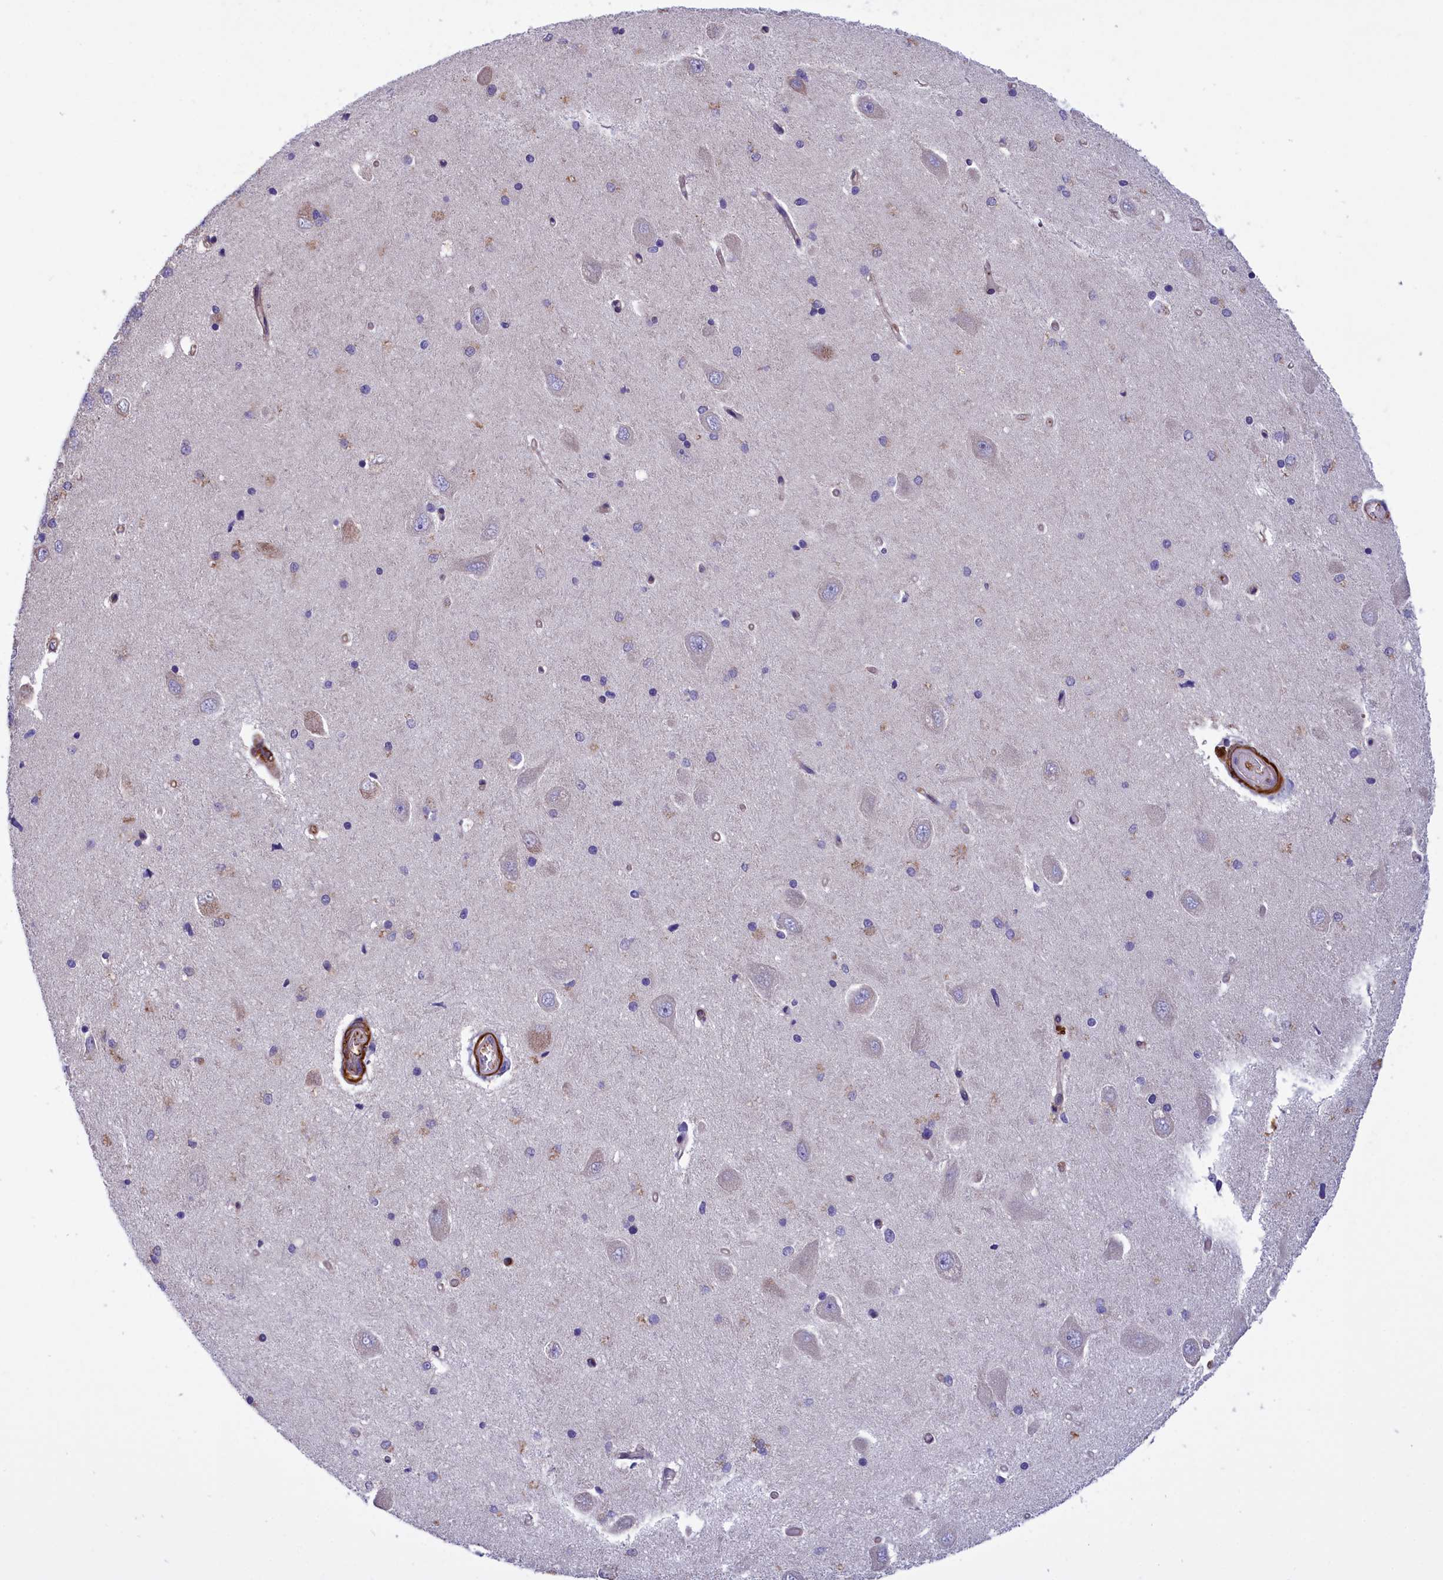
{"staining": {"intensity": "negative", "quantity": "none", "location": "none"}, "tissue": "hippocampus", "cell_type": "Glial cells", "image_type": "normal", "snomed": [{"axis": "morphology", "description": "Normal tissue, NOS"}, {"axis": "topography", "description": "Hippocampus"}], "caption": "Human hippocampus stained for a protein using immunohistochemistry reveals no staining in glial cells.", "gene": "AMDHD2", "patient": {"sex": "male", "age": 45}}